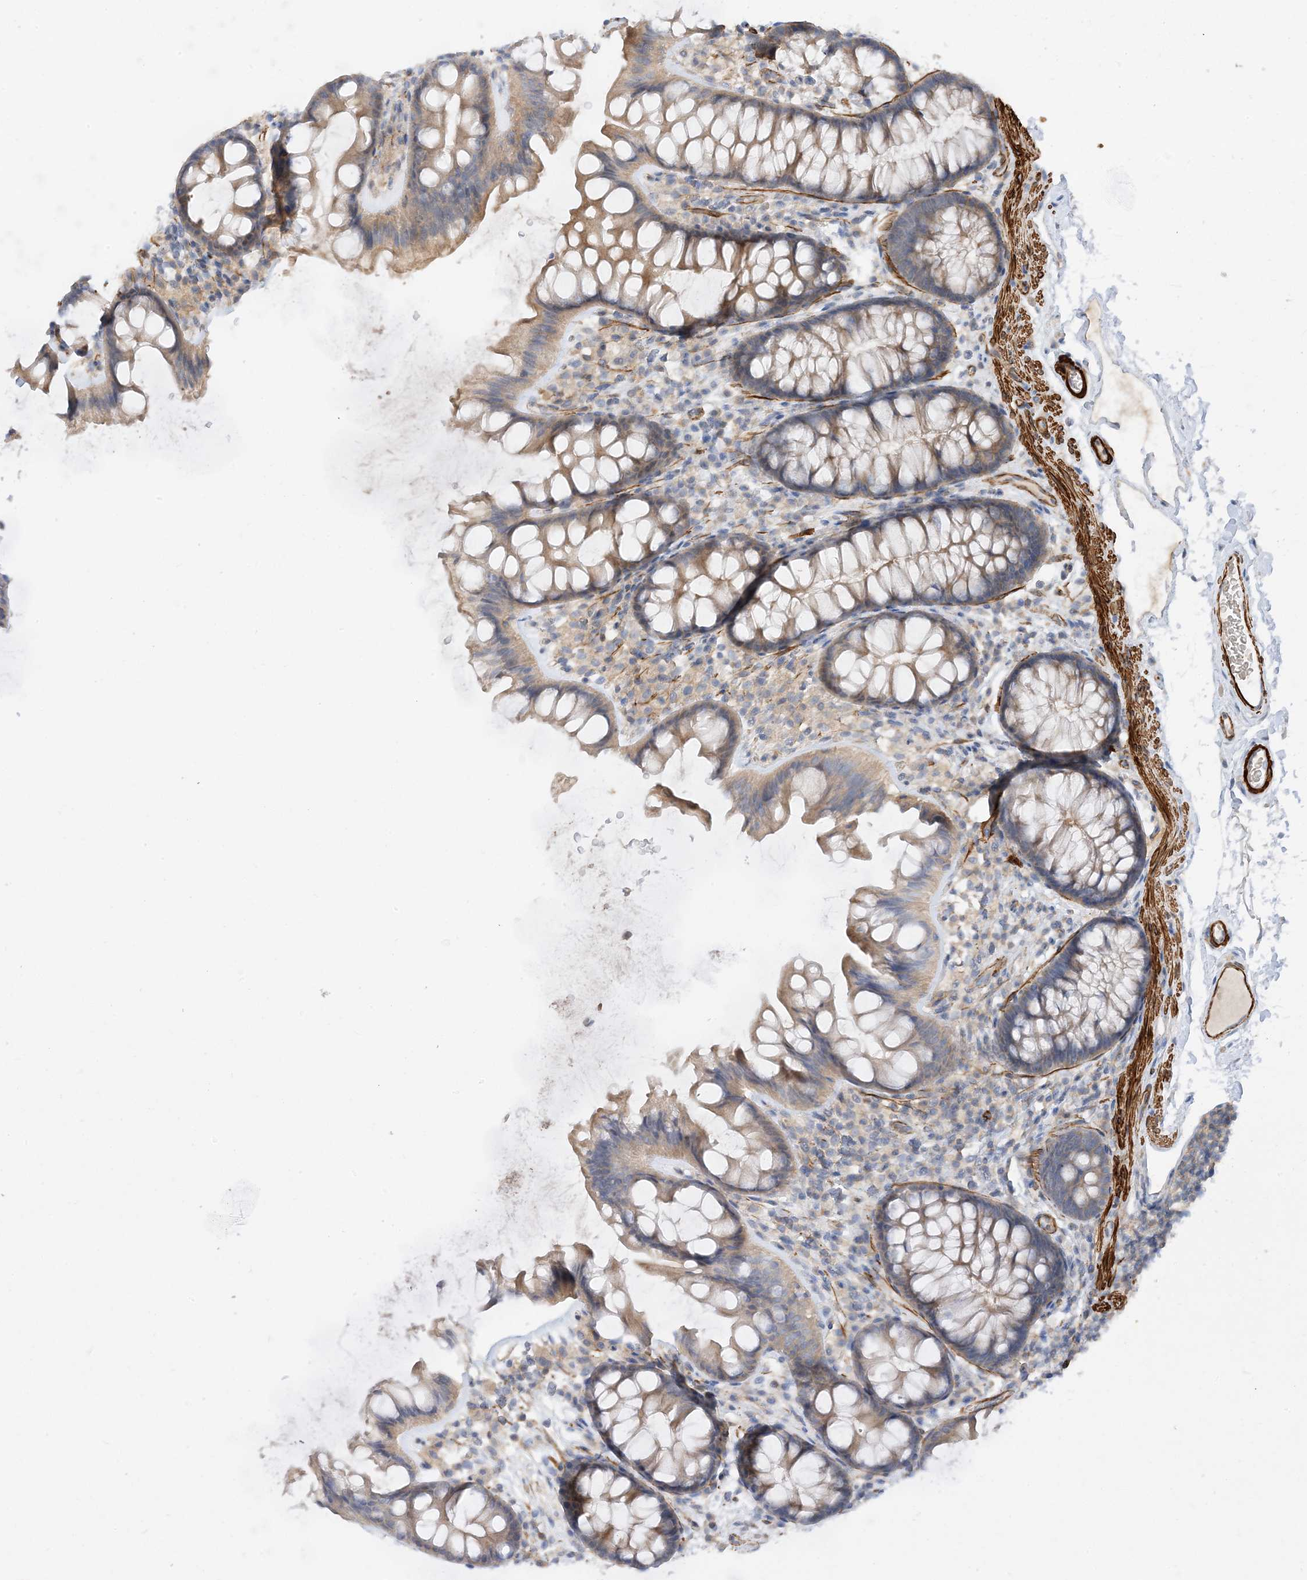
{"staining": {"intensity": "weak", "quantity": ">75%", "location": "cytoplasmic/membranous"}, "tissue": "colon", "cell_type": "Endothelial cells", "image_type": "normal", "snomed": [{"axis": "morphology", "description": "Normal tissue, NOS"}, {"axis": "topography", "description": "Colon"}], "caption": "Immunohistochemistry (DAB (3,3'-diaminobenzidine)) staining of unremarkable colon reveals weak cytoplasmic/membranous protein staining in approximately >75% of endothelial cells.", "gene": "KIFBP", "patient": {"sex": "female", "age": 62}}